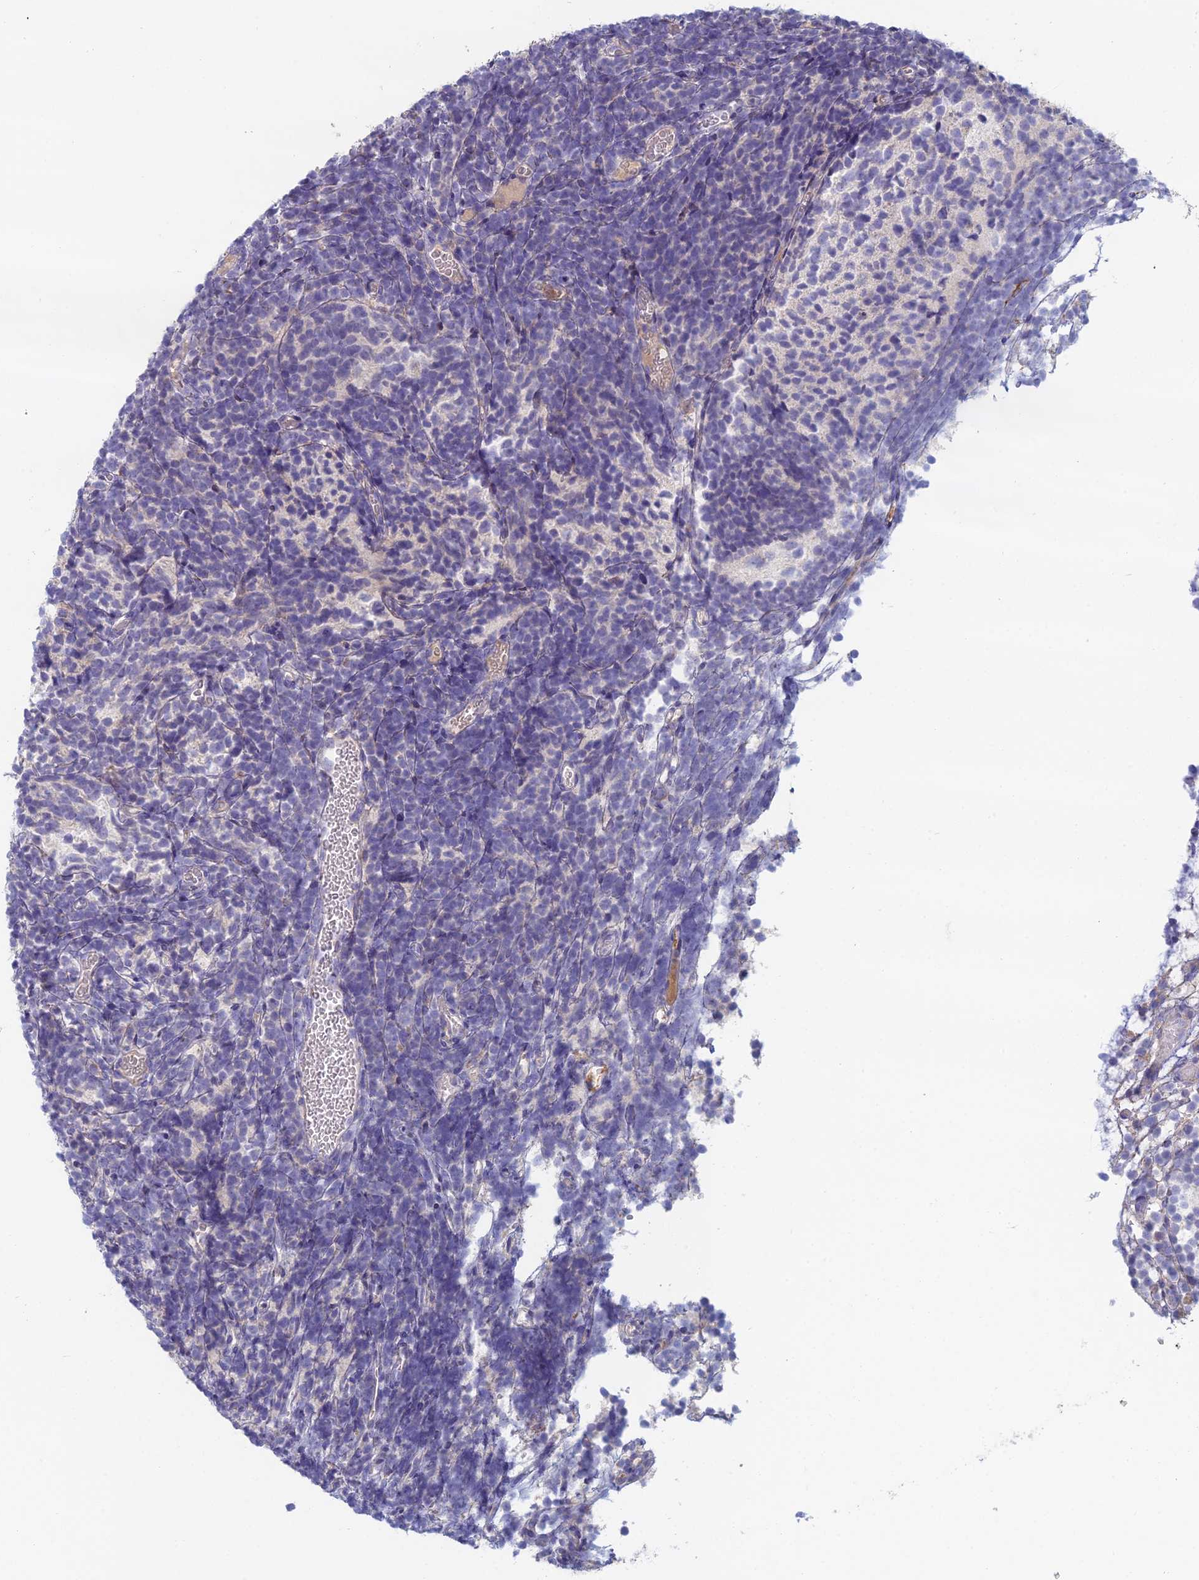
{"staining": {"intensity": "negative", "quantity": "none", "location": "none"}, "tissue": "glioma", "cell_type": "Tumor cells", "image_type": "cancer", "snomed": [{"axis": "morphology", "description": "Glioma, malignant, Low grade"}, {"axis": "topography", "description": "Brain"}], "caption": "High power microscopy histopathology image of an IHC image of malignant glioma (low-grade), revealing no significant expression in tumor cells.", "gene": "IFTAP", "patient": {"sex": "female", "age": 1}}